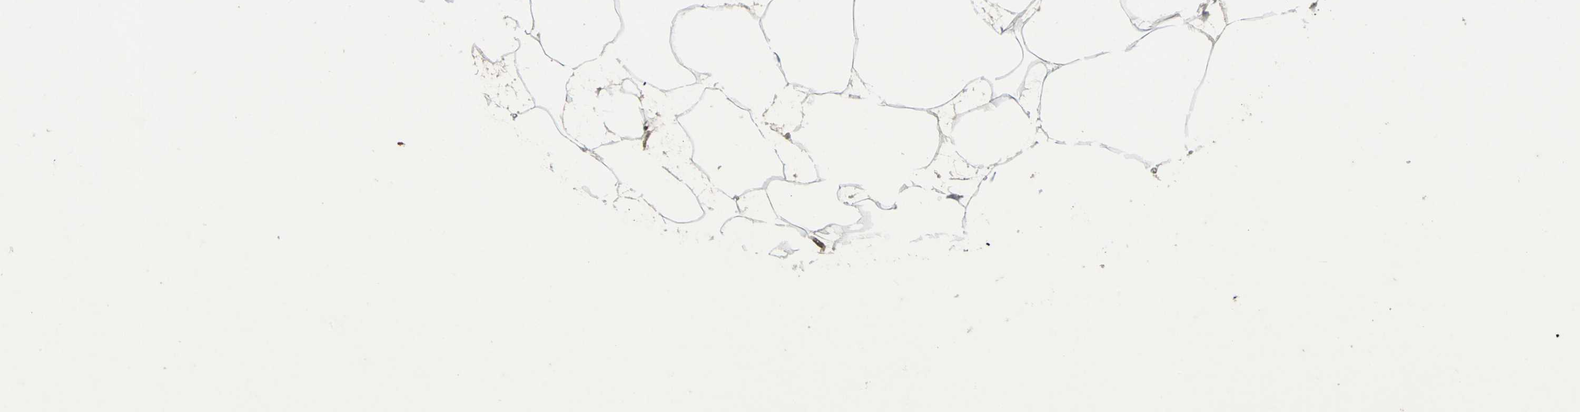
{"staining": {"intensity": "negative", "quantity": "none", "location": "none"}, "tissue": "adipose tissue", "cell_type": "Adipocytes", "image_type": "normal", "snomed": [{"axis": "morphology", "description": "Normal tissue, NOS"}, {"axis": "morphology", "description": "Duct carcinoma"}, {"axis": "topography", "description": "Breast"}, {"axis": "topography", "description": "Adipose tissue"}], "caption": "High power microscopy photomicrograph of an IHC photomicrograph of benign adipose tissue, revealing no significant positivity in adipocytes.", "gene": "JADE3", "patient": {"sex": "female", "age": 37}}